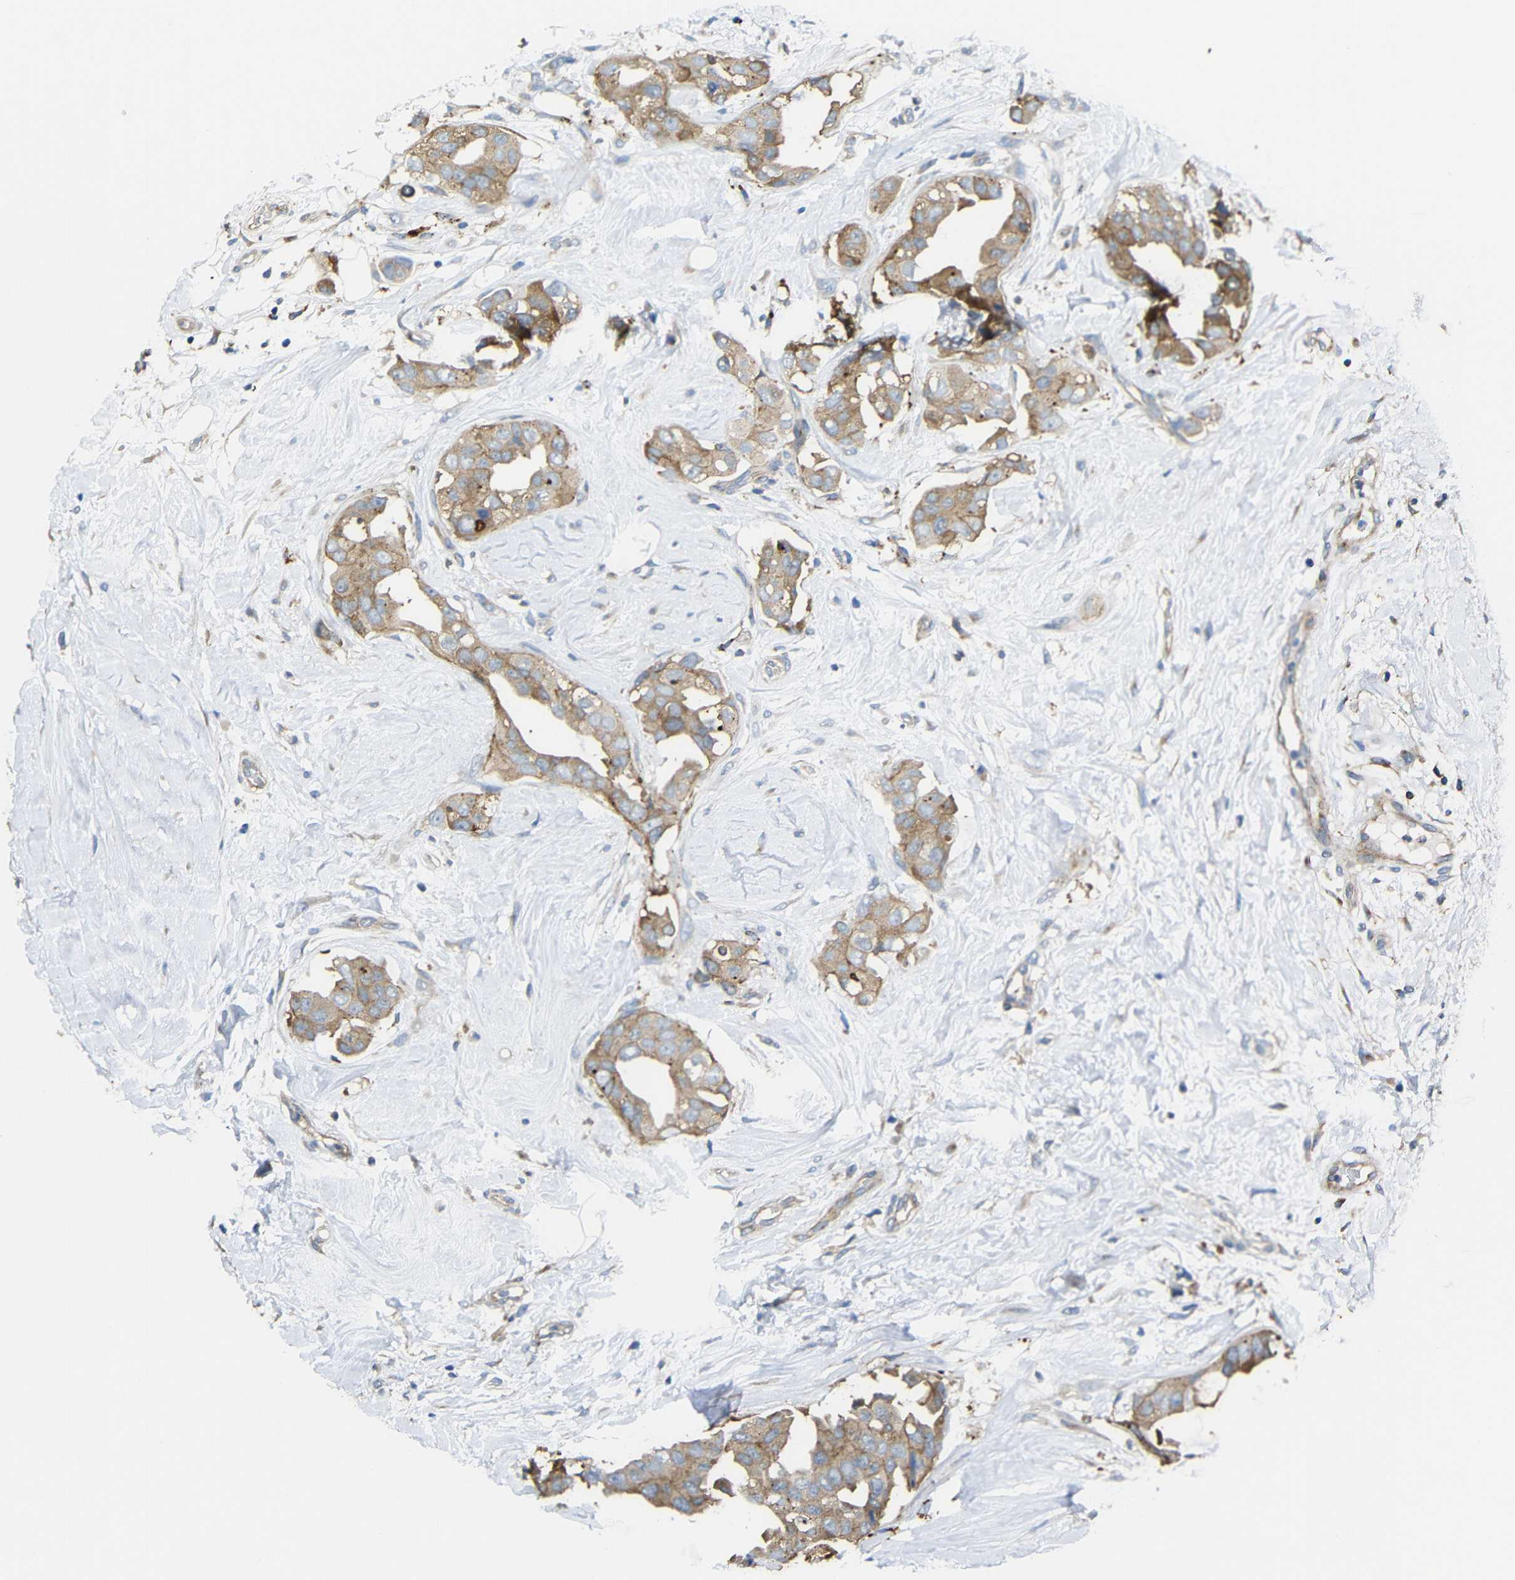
{"staining": {"intensity": "moderate", "quantity": ">75%", "location": "cytoplasmic/membranous"}, "tissue": "breast cancer", "cell_type": "Tumor cells", "image_type": "cancer", "snomed": [{"axis": "morphology", "description": "Duct carcinoma"}, {"axis": "topography", "description": "Breast"}], "caption": "Immunohistochemistry (IHC) (DAB (3,3'-diaminobenzidine)) staining of human breast cancer demonstrates moderate cytoplasmic/membranous protein staining in approximately >75% of tumor cells.", "gene": "SYPL1", "patient": {"sex": "female", "age": 40}}